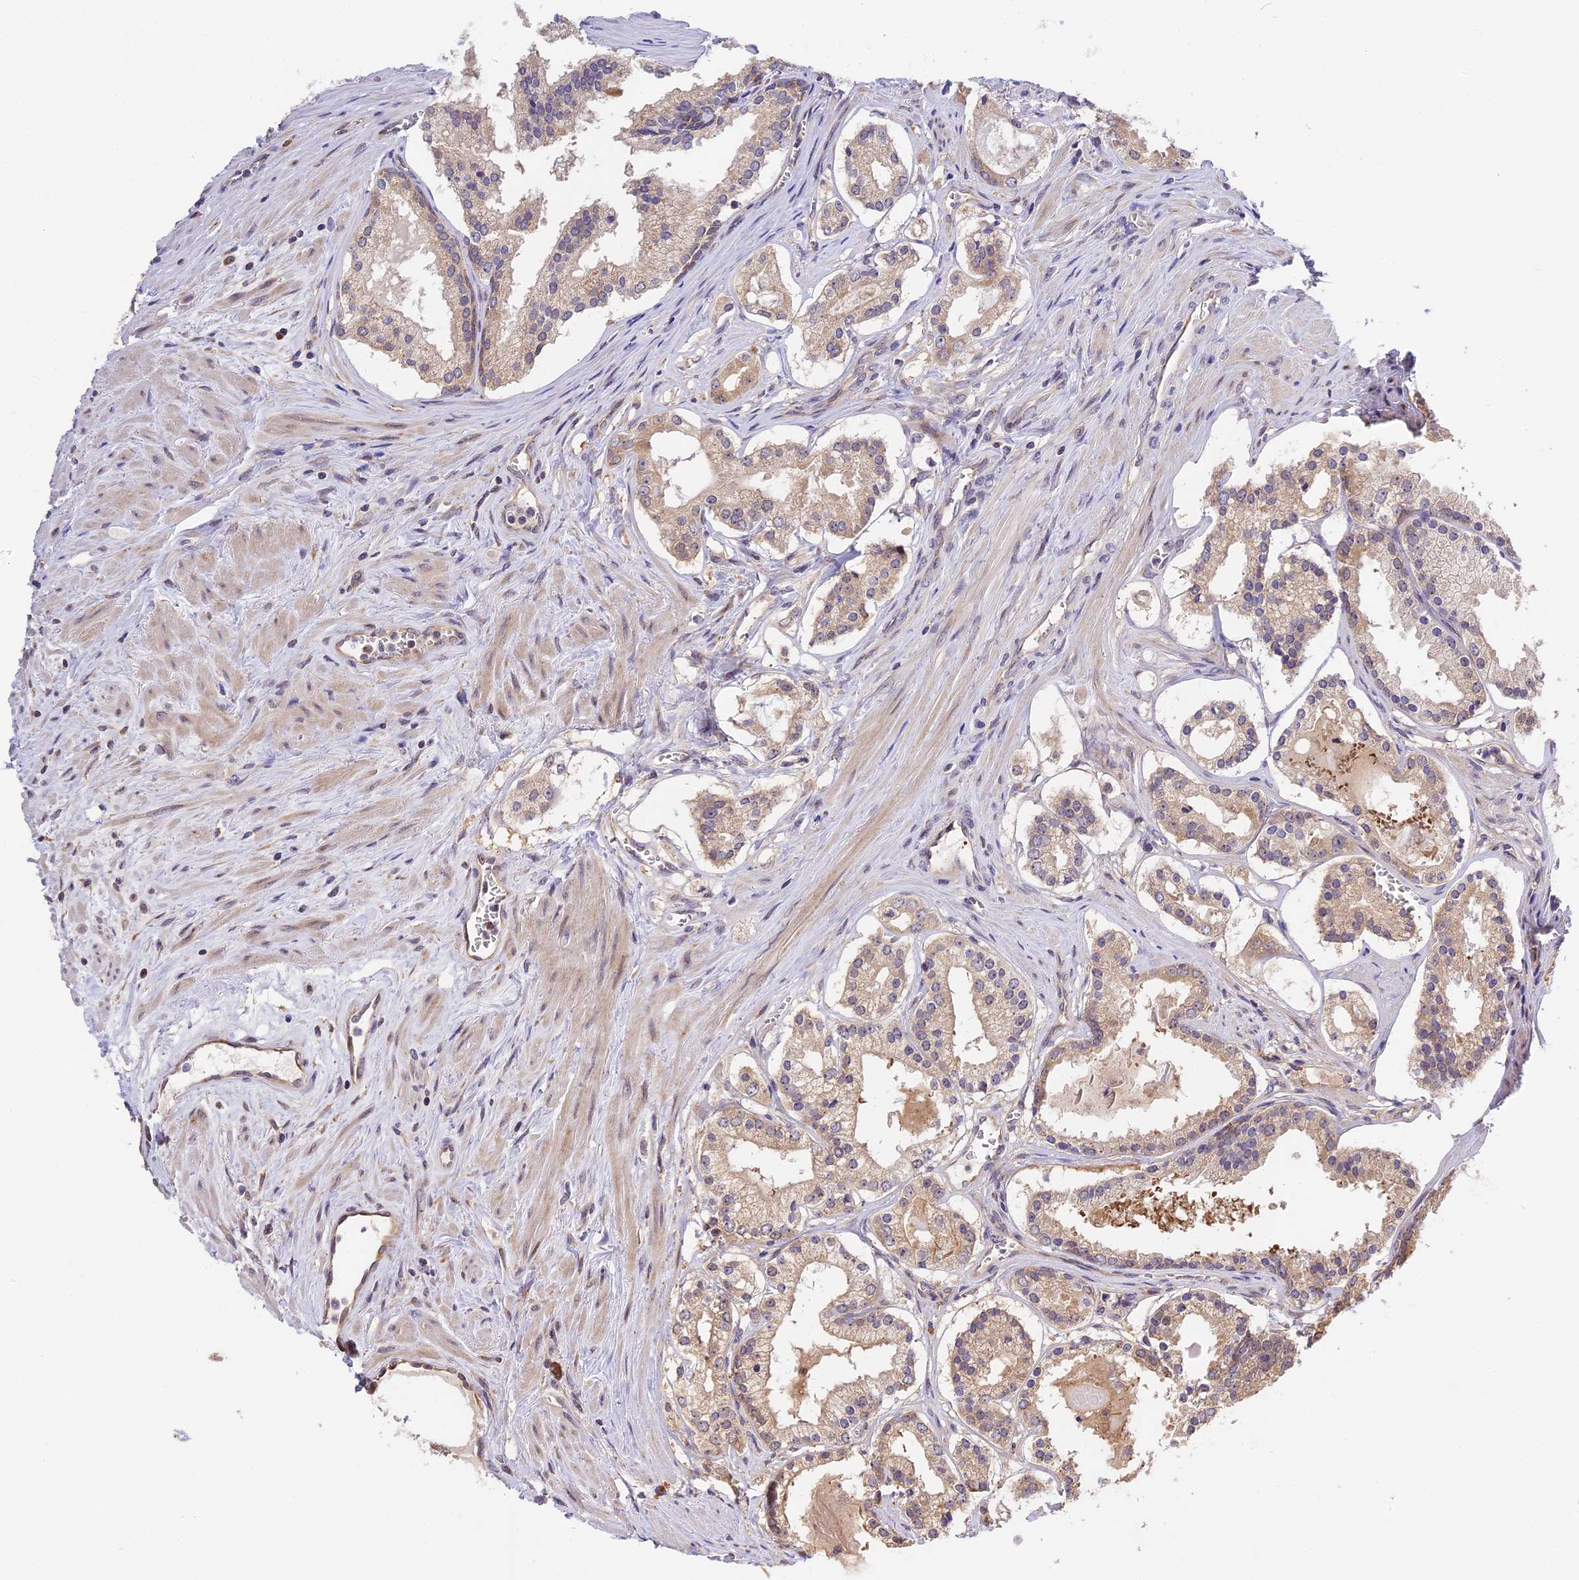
{"staining": {"intensity": "weak", "quantity": "25%-75%", "location": "cytoplasmic/membranous"}, "tissue": "prostate cancer", "cell_type": "Tumor cells", "image_type": "cancer", "snomed": [{"axis": "morphology", "description": "Adenocarcinoma, High grade"}, {"axis": "topography", "description": "Prostate"}], "caption": "Immunohistochemical staining of prostate cancer exhibits low levels of weak cytoplasmic/membranous staining in approximately 25%-75% of tumor cells.", "gene": "BSCL2", "patient": {"sex": "male", "age": 68}}